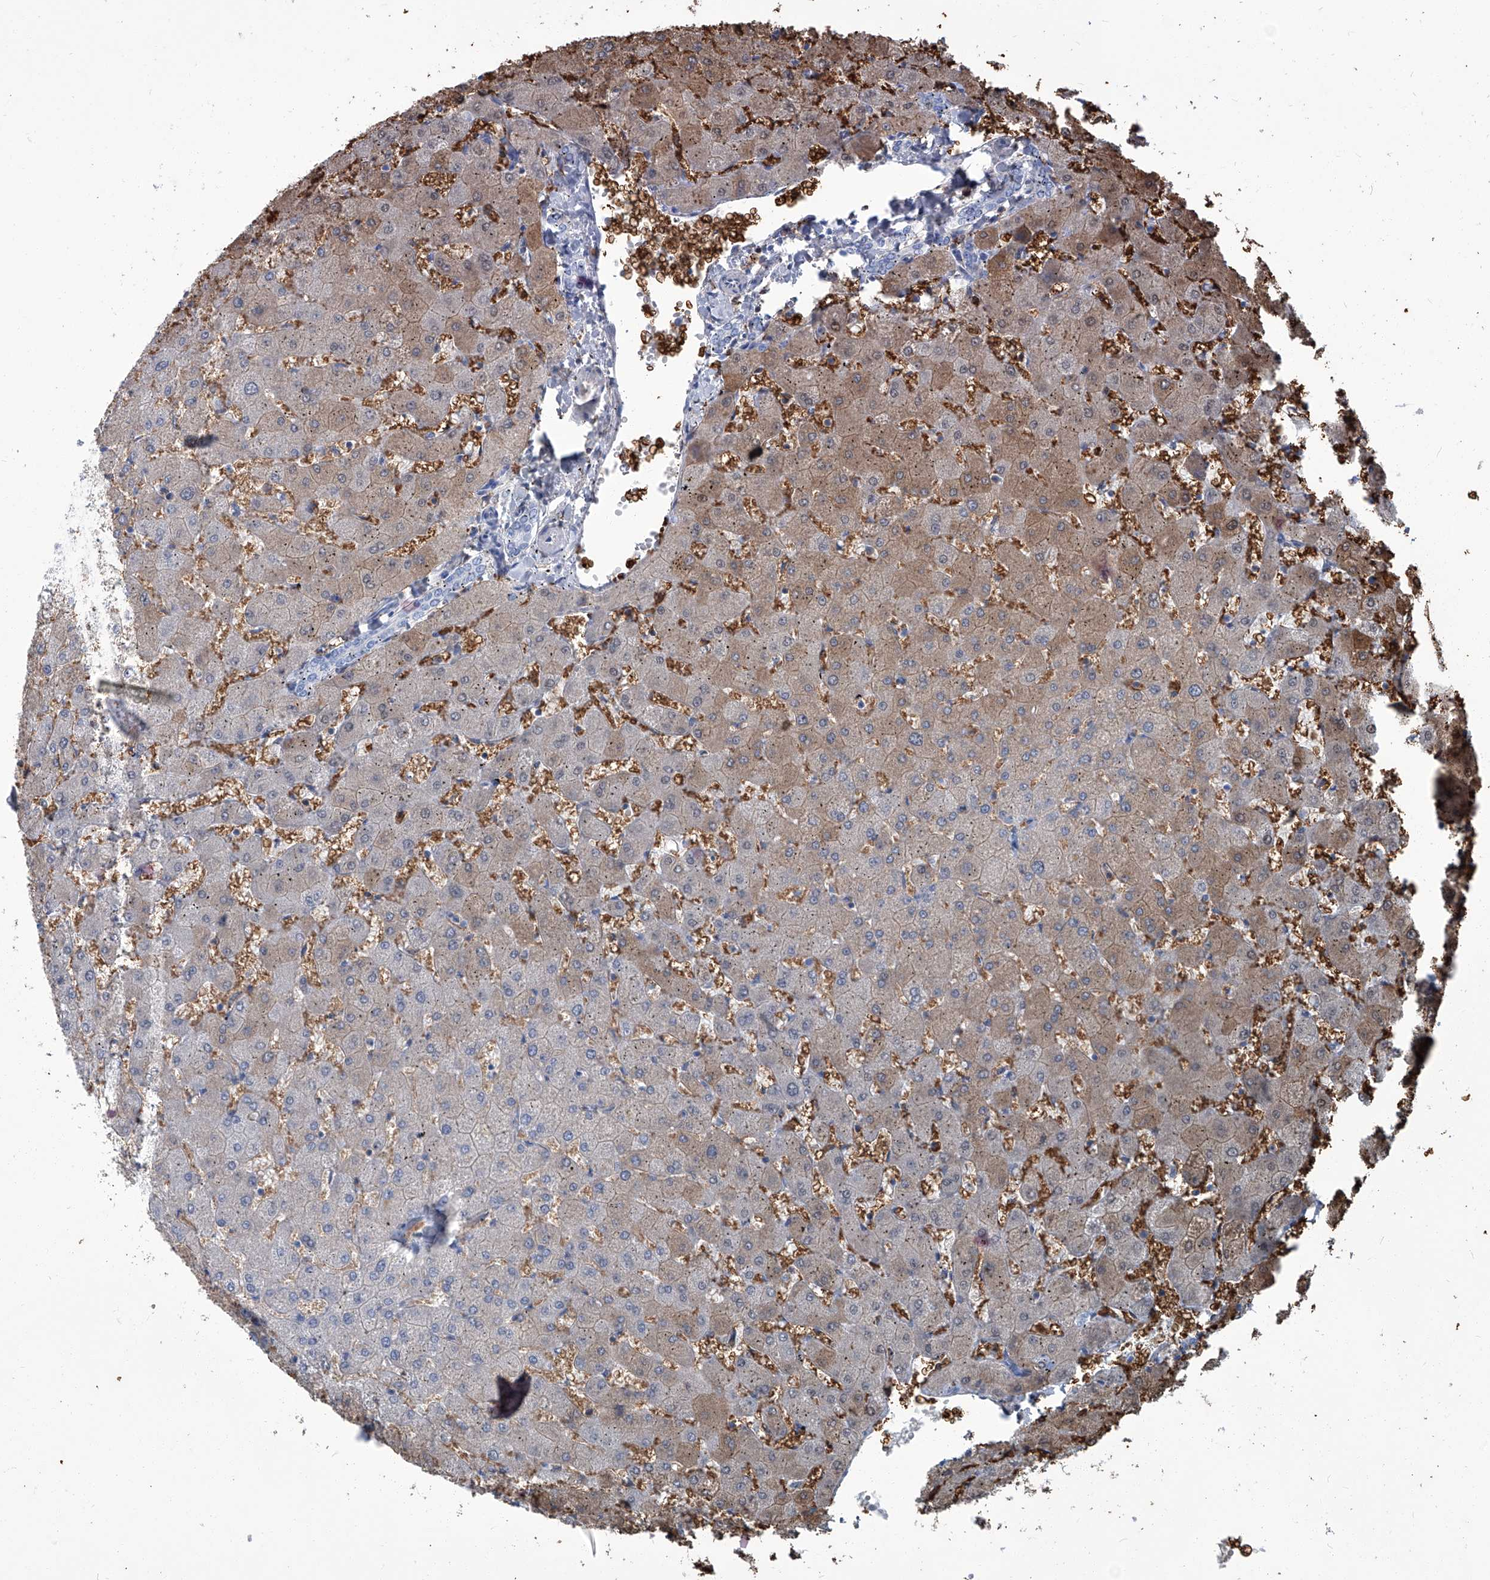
{"staining": {"intensity": "weak", "quantity": ">75%", "location": "cytoplasmic/membranous"}, "tissue": "liver", "cell_type": "Cholangiocytes", "image_type": "normal", "snomed": [{"axis": "morphology", "description": "Normal tissue, NOS"}, {"axis": "topography", "description": "Liver"}], "caption": "The immunohistochemical stain shows weak cytoplasmic/membranous expression in cholangiocytes of benign liver. (IHC, brightfield microscopy, high magnification).", "gene": "PFKL", "patient": {"sex": "female", "age": 63}}